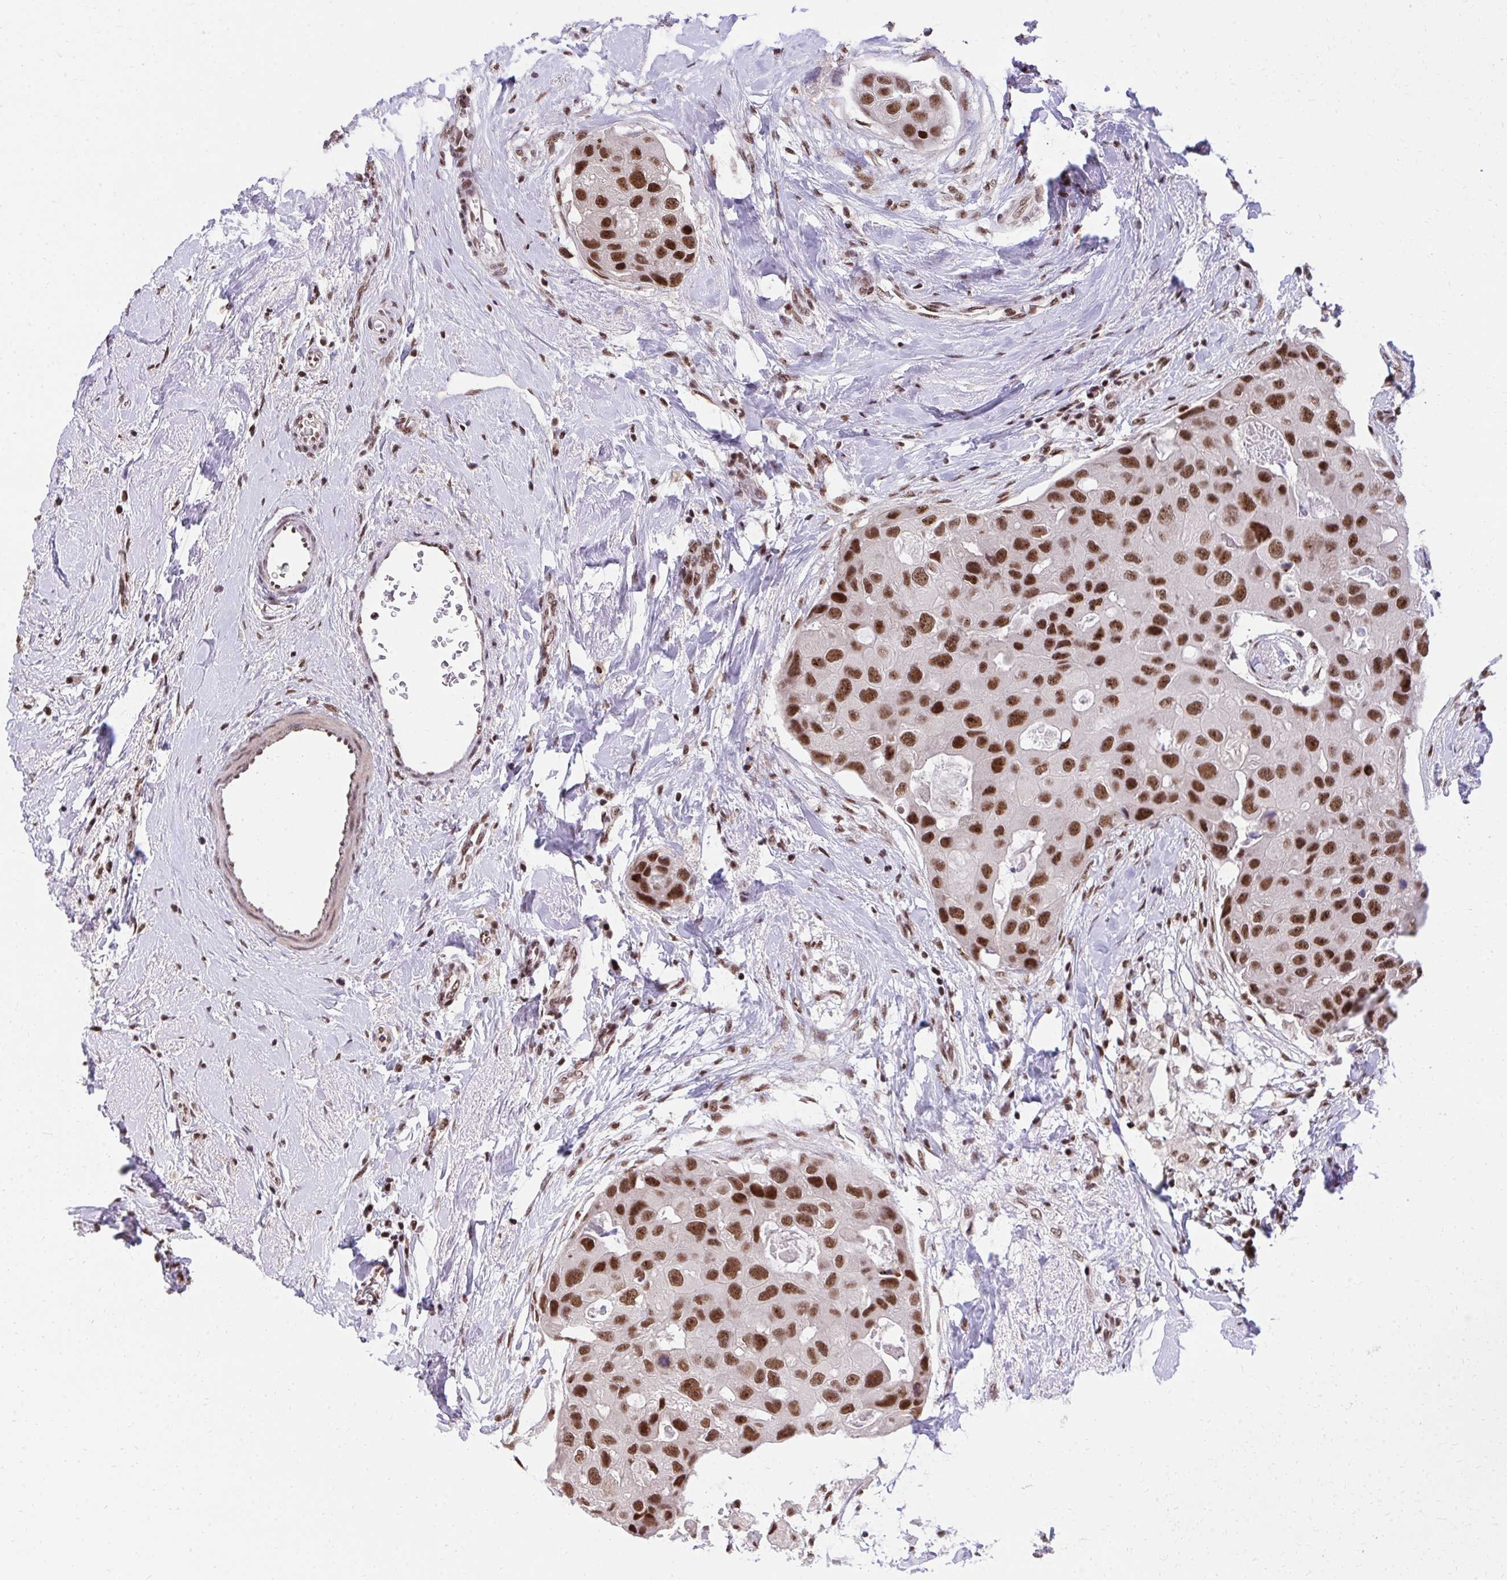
{"staining": {"intensity": "strong", "quantity": ">75%", "location": "nuclear"}, "tissue": "breast cancer", "cell_type": "Tumor cells", "image_type": "cancer", "snomed": [{"axis": "morphology", "description": "Duct carcinoma"}, {"axis": "topography", "description": "Breast"}], "caption": "Breast cancer (intraductal carcinoma) stained with a brown dye demonstrates strong nuclear positive staining in about >75% of tumor cells.", "gene": "SYNE4", "patient": {"sex": "female", "age": 43}}